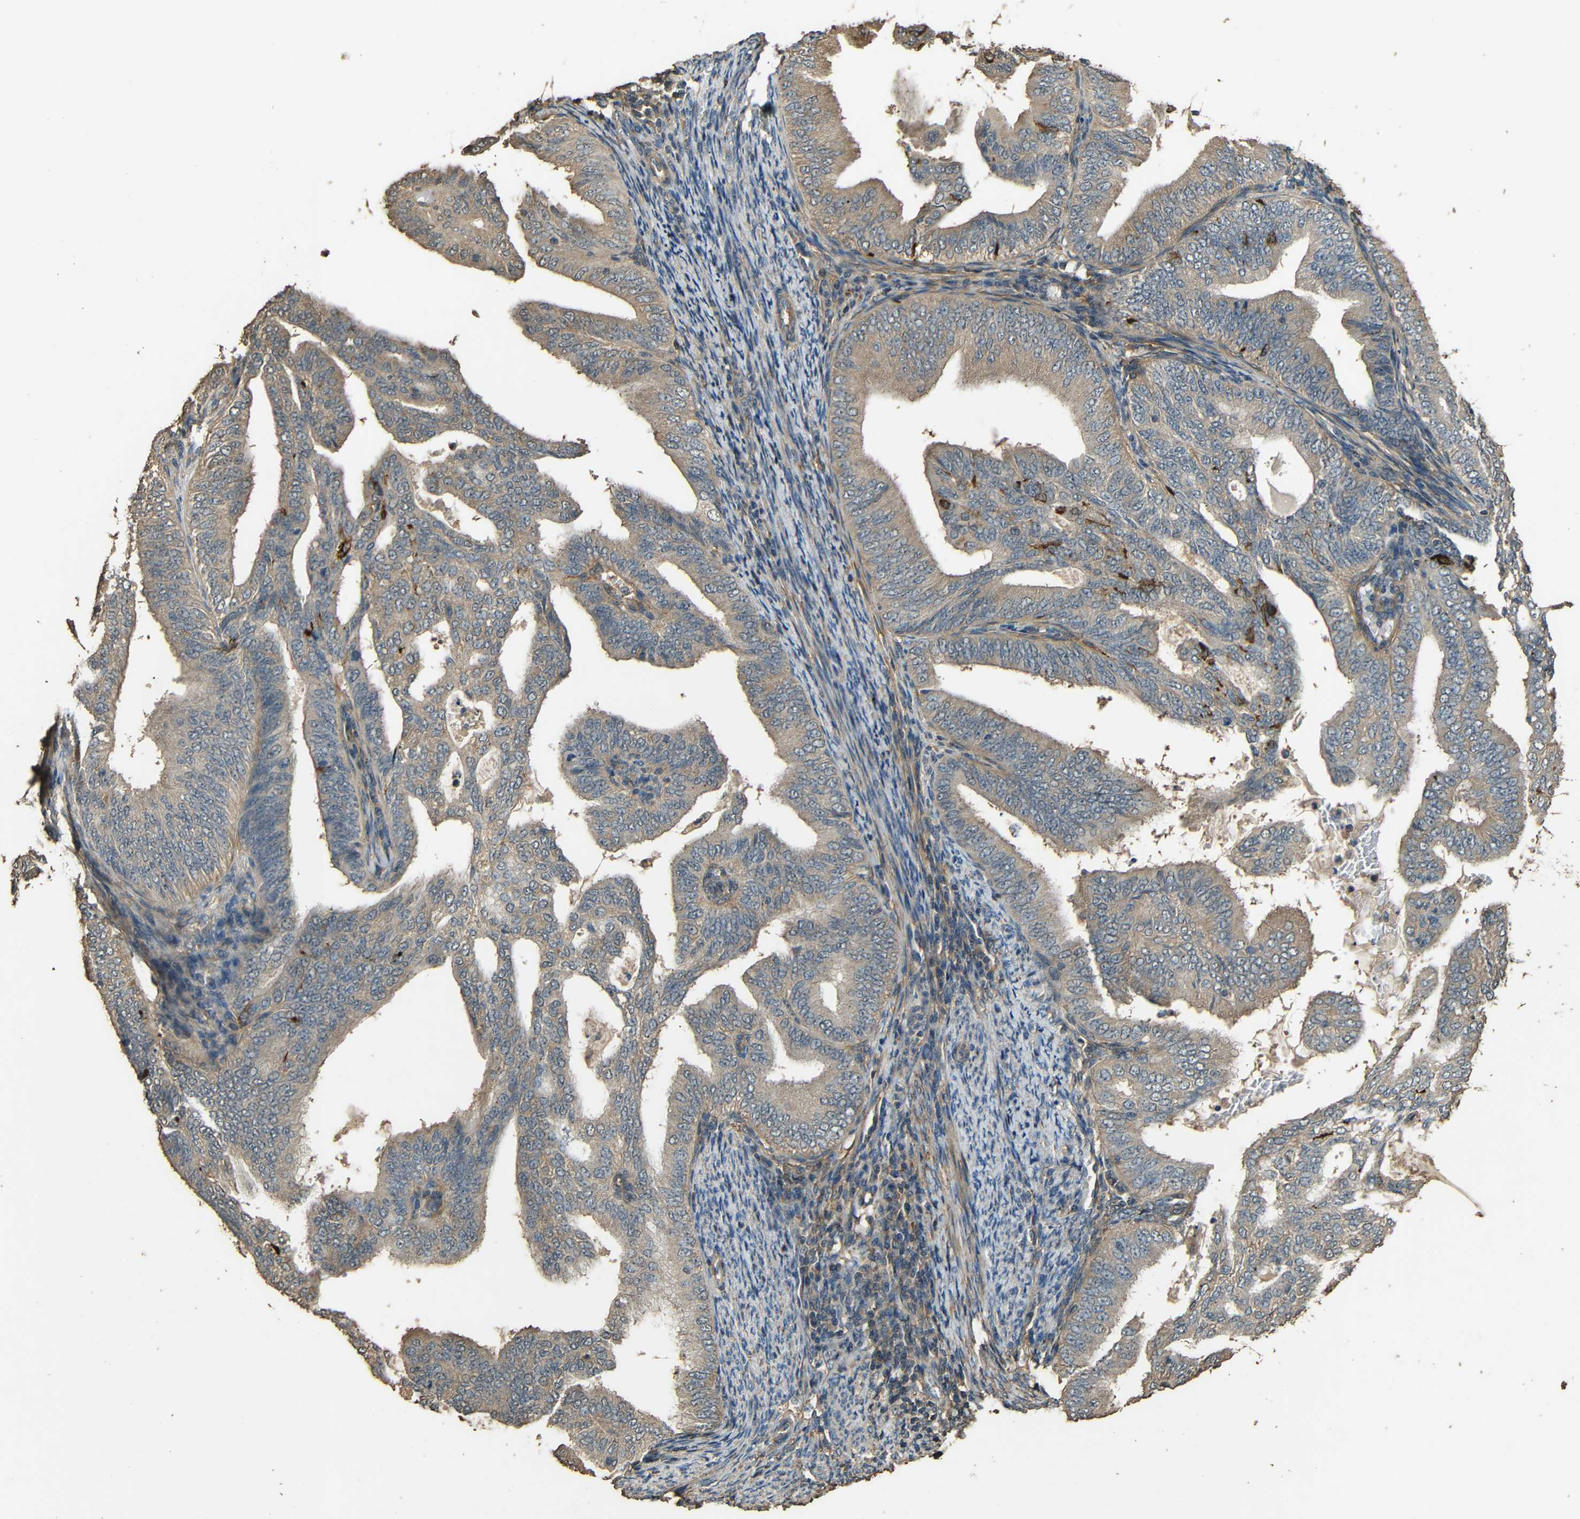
{"staining": {"intensity": "weak", "quantity": ">75%", "location": "cytoplasmic/membranous"}, "tissue": "endometrial cancer", "cell_type": "Tumor cells", "image_type": "cancer", "snomed": [{"axis": "morphology", "description": "Adenocarcinoma, NOS"}, {"axis": "topography", "description": "Endometrium"}], "caption": "This histopathology image exhibits immunohistochemistry staining of human endometrial cancer, with low weak cytoplasmic/membranous positivity in approximately >75% of tumor cells.", "gene": "PDE5A", "patient": {"sex": "female", "age": 58}}